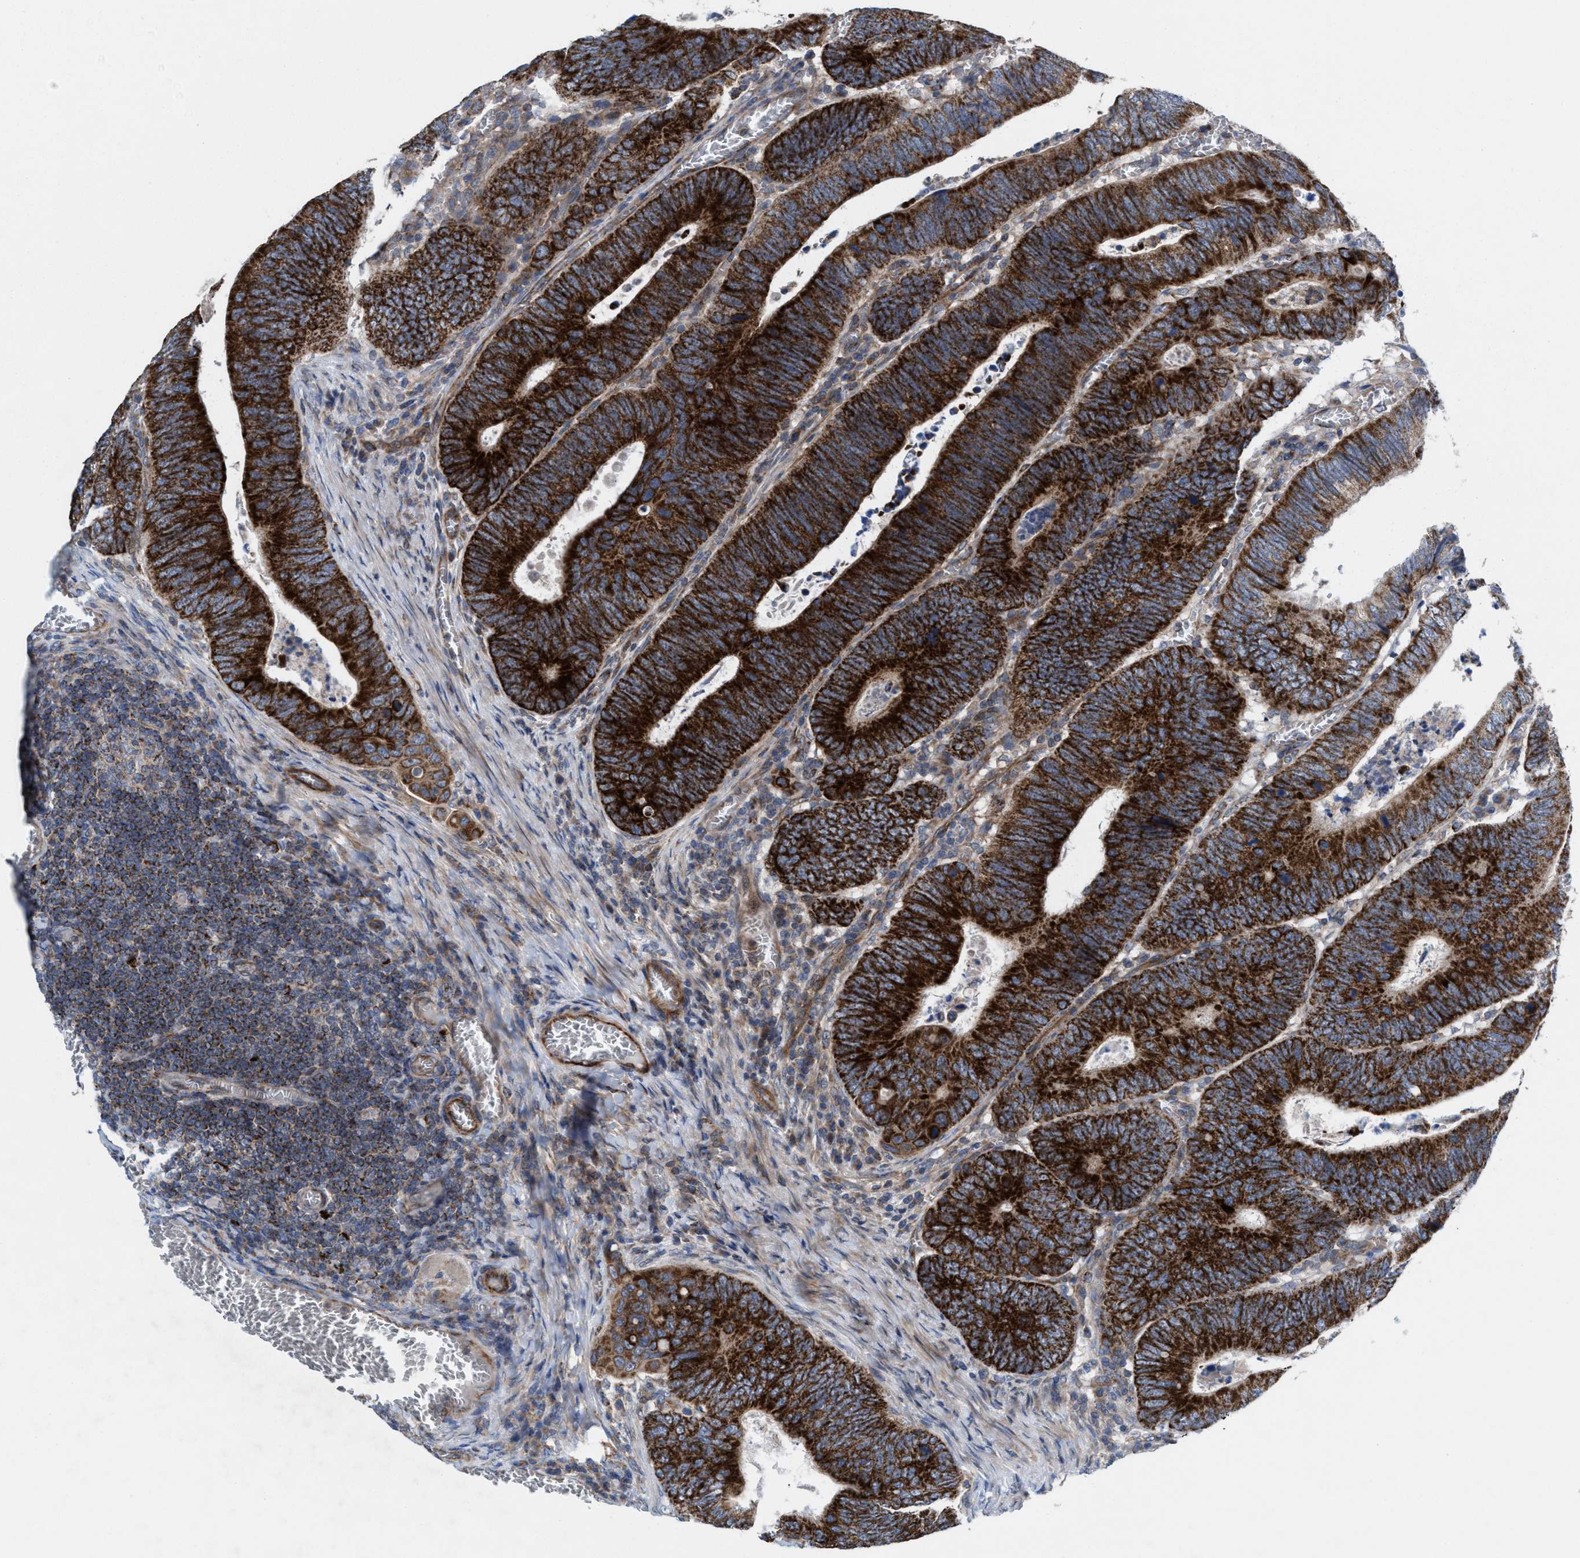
{"staining": {"intensity": "strong", "quantity": ">75%", "location": "cytoplasmic/membranous"}, "tissue": "colorectal cancer", "cell_type": "Tumor cells", "image_type": "cancer", "snomed": [{"axis": "morphology", "description": "Inflammation, NOS"}, {"axis": "morphology", "description": "Adenocarcinoma, NOS"}, {"axis": "topography", "description": "Colon"}], "caption": "There is high levels of strong cytoplasmic/membranous positivity in tumor cells of colorectal adenocarcinoma, as demonstrated by immunohistochemical staining (brown color).", "gene": "MRM1", "patient": {"sex": "male", "age": 72}}